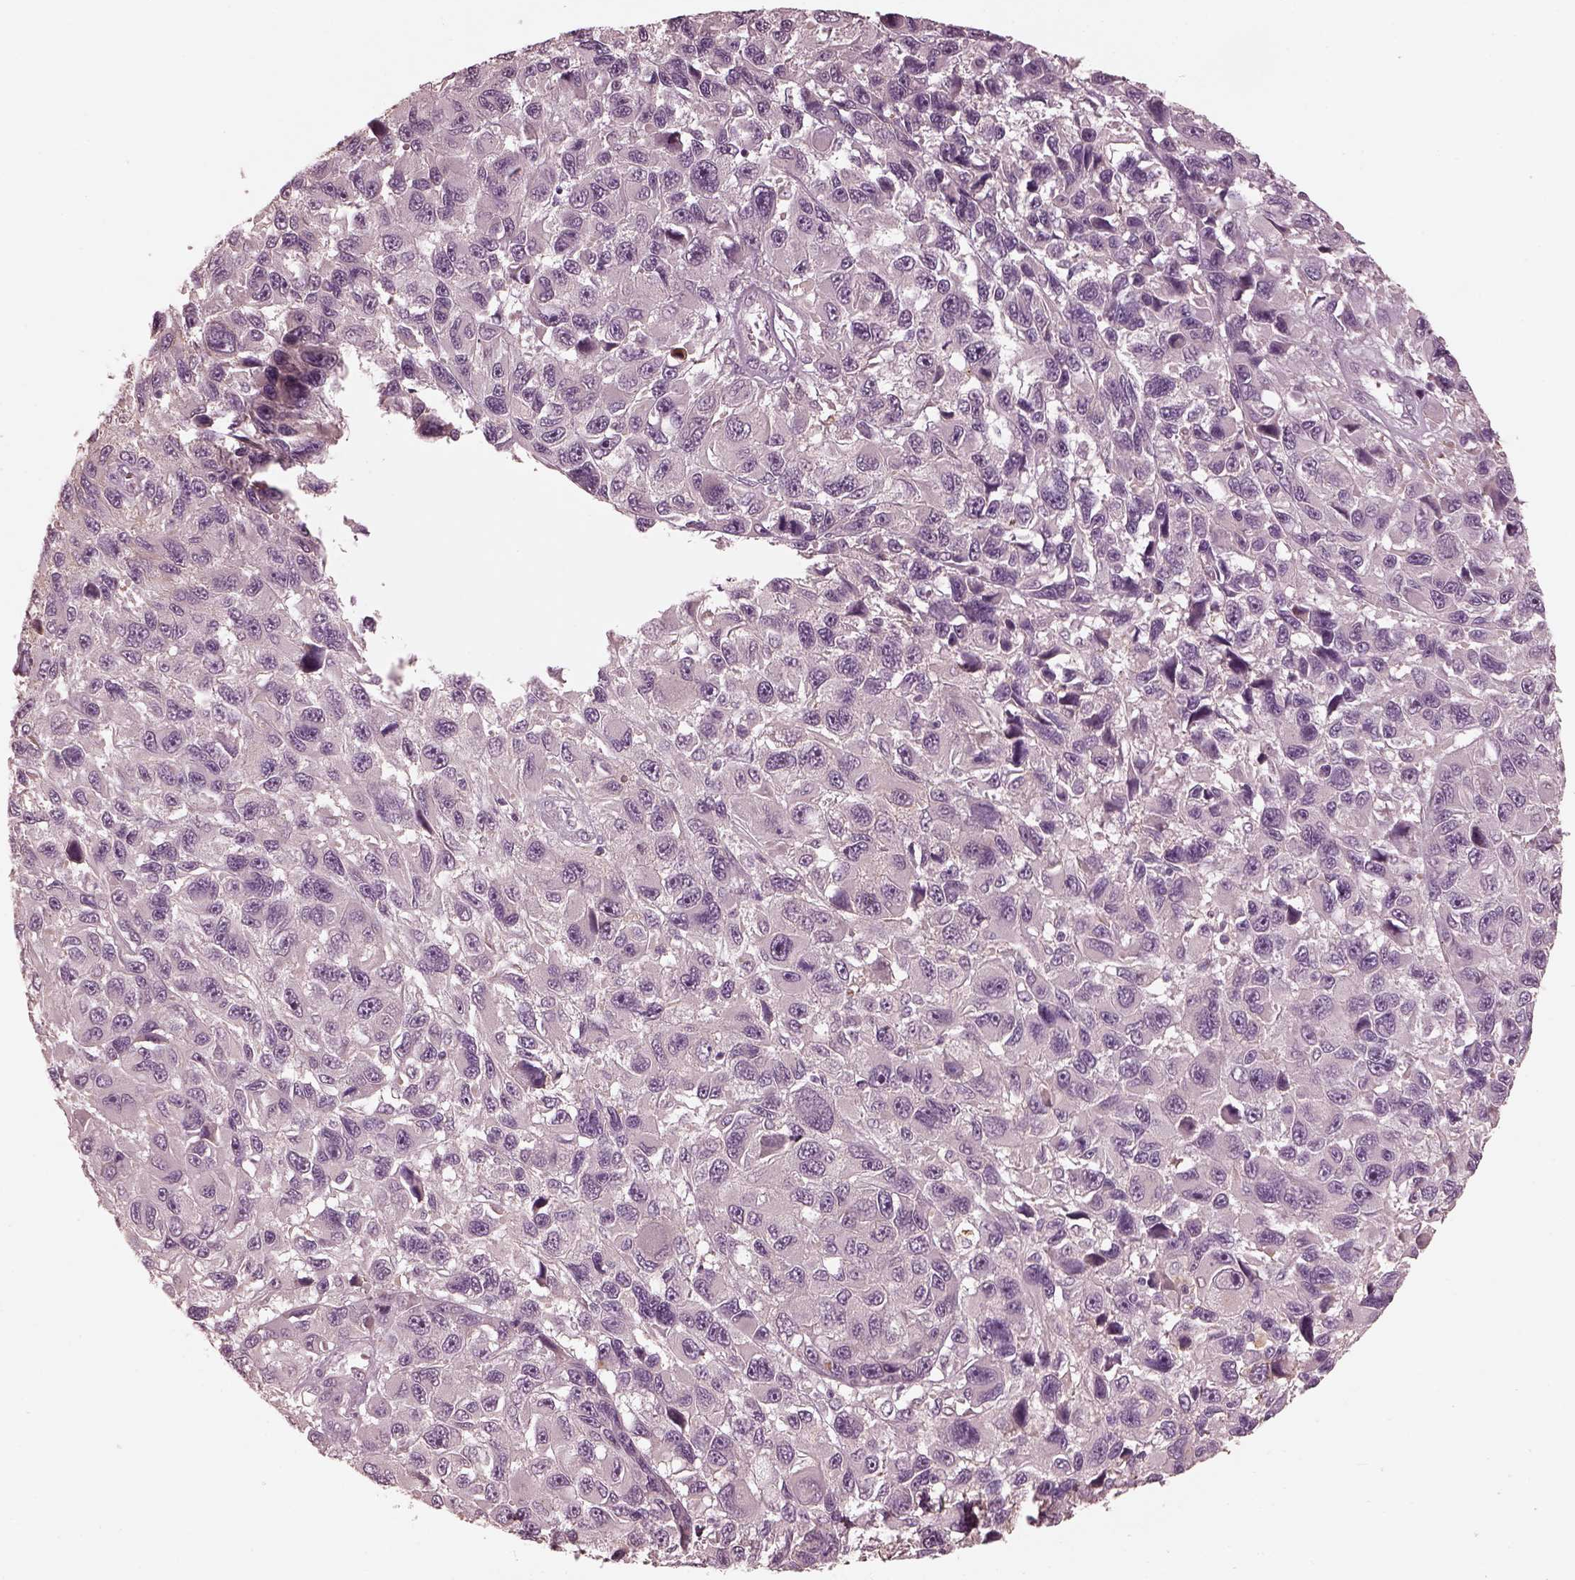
{"staining": {"intensity": "negative", "quantity": "none", "location": "none"}, "tissue": "melanoma", "cell_type": "Tumor cells", "image_type": "cancer", "snomed": [{"axis": "morphology", "description": "Malignant melanoma, NOS"}, {"axis": "topography", "description": "Skin"}], "caption": "Histopathology image shows no protein expression in tumor cells of malignant melanoma tissue.", "gene": "VWA5B1", "patient": {"sex": "male", "age": 53}}